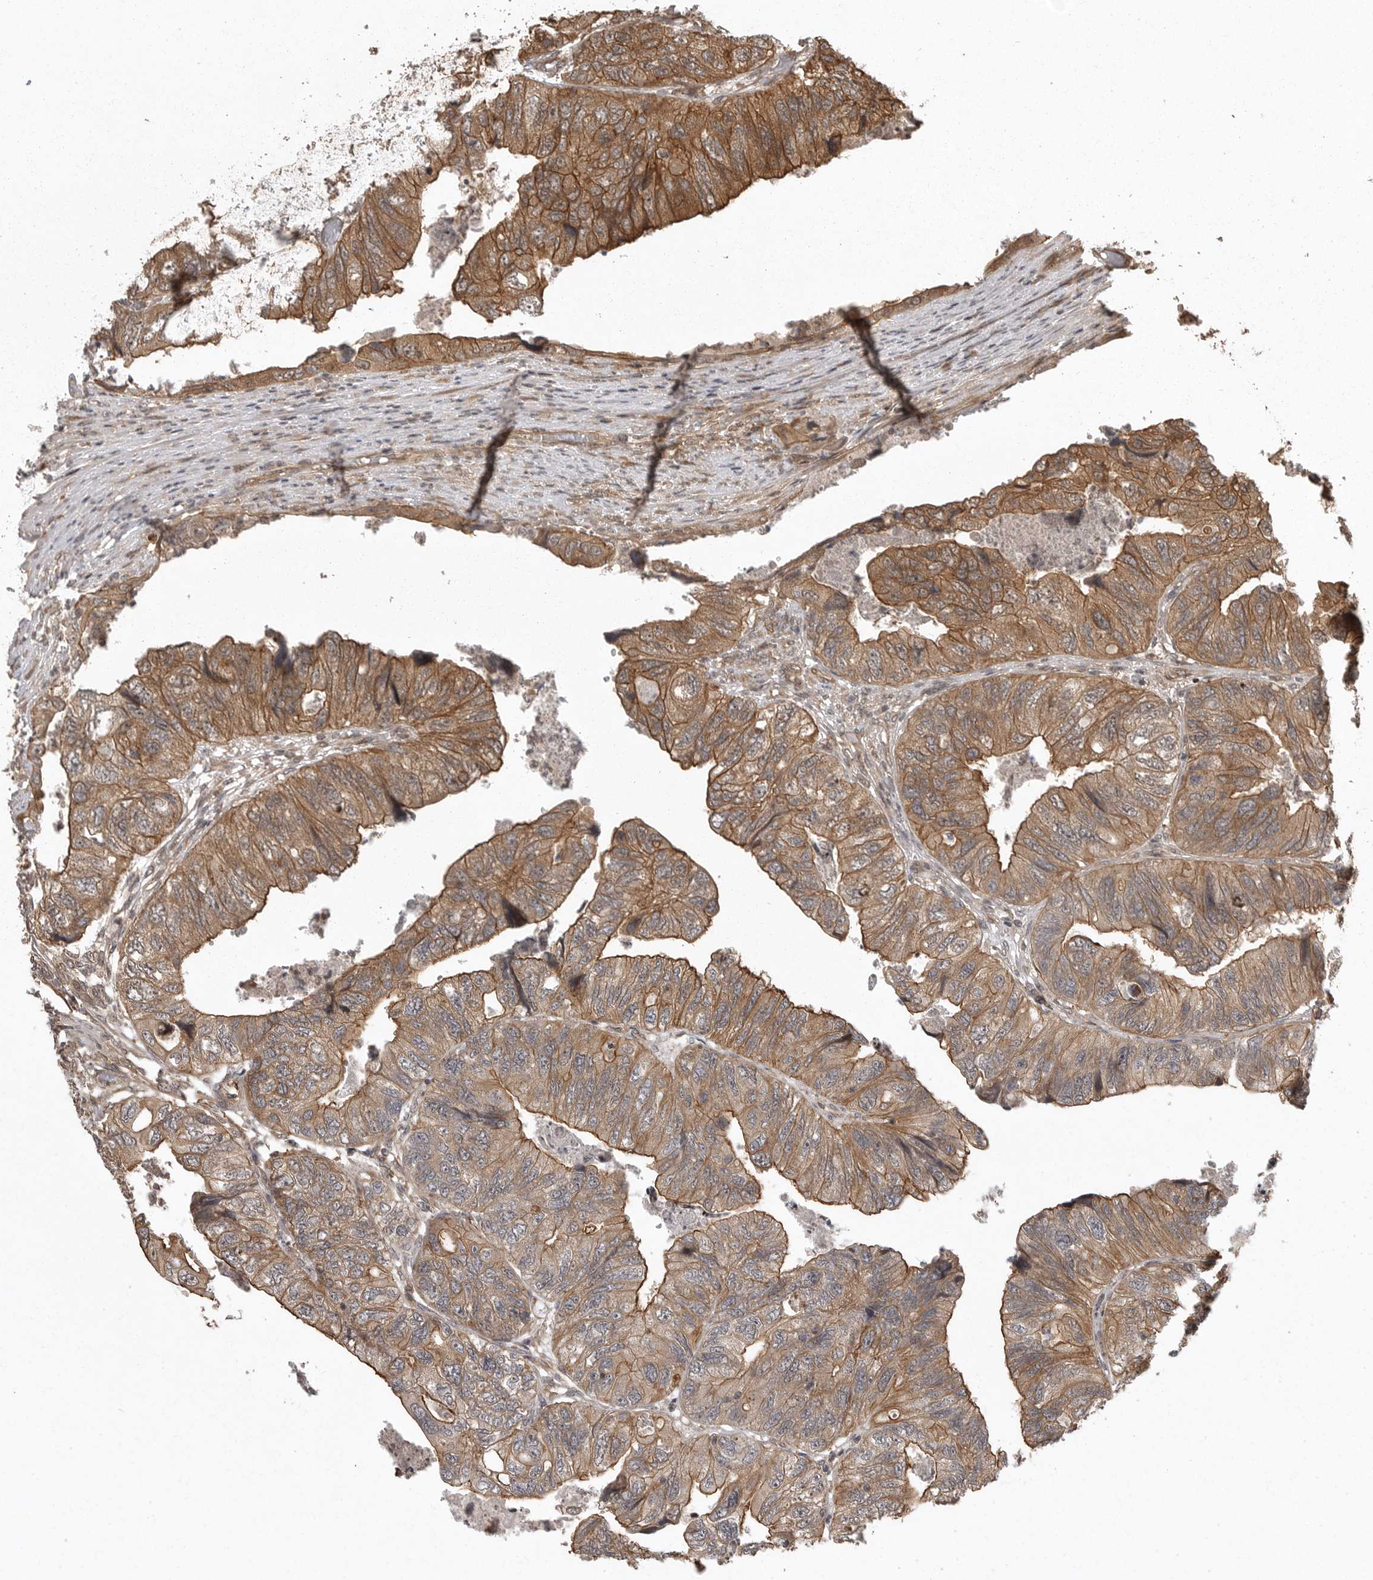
{"staining": {"intensity": "moderate", "quantity": ">75%", "location": "cytoplasmic/membranous"}, "tissue": "colorectal cancer", "cell_type": "Tumor cells", "image_type": "cancer", "snomed": [{"axis": "morphology", "description": "Adenocarcinoma, NOS"}, {"axis": "topography", "description": "Rectum"}], "caption": "An IHC micrograph of neoplastic tissue is shown. Protein staining in brown labels moderate cytoplasmic/membranous positivity in colorectal adenocarcinoma within tumor cells.", "gene": "DNAJC8", "patient": {"sex": "male", "age": 63}}